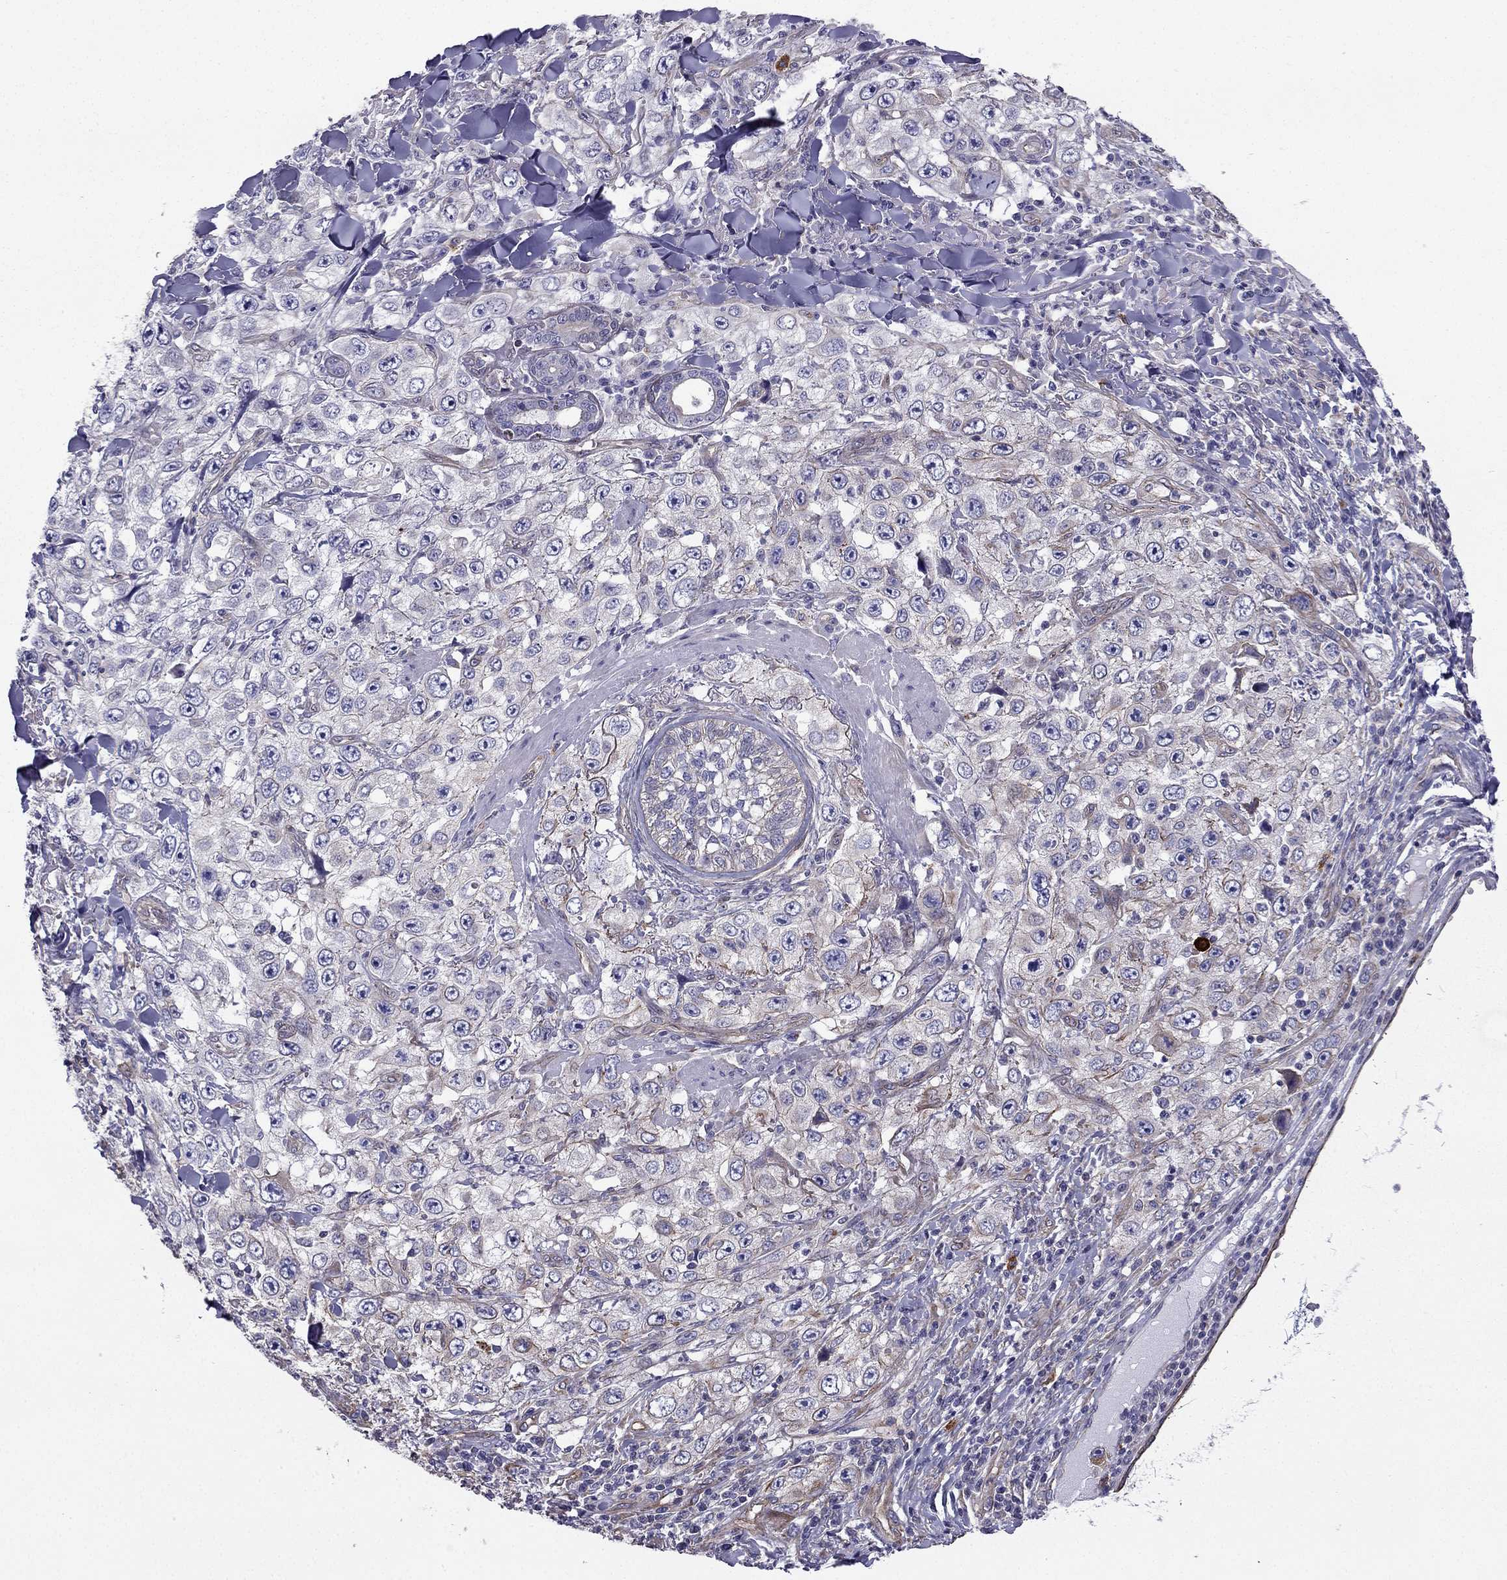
{"staining": {"intensity": "weak", "quantity": "<25%", "location": "cytoplasmic/membranous"}, "tissue": "skin cancer", "cell_type": "Tumor cells", "image_type": "cancer", "snomed": [{"axis": "morphology", "description": "Squamous cell carcinoma, NOS"}, {"axis": "topography", "description": "Skin"}], "caption": "Immunohistochemistry photomicrograph of neoplastic tissue: skin cancer (squamous cell carcinoma) stained with DAB demonstrates no significant protein expression in tumor cells.", "gene": "ENOX1", "patient": {"sex": "male", "age": 82}}